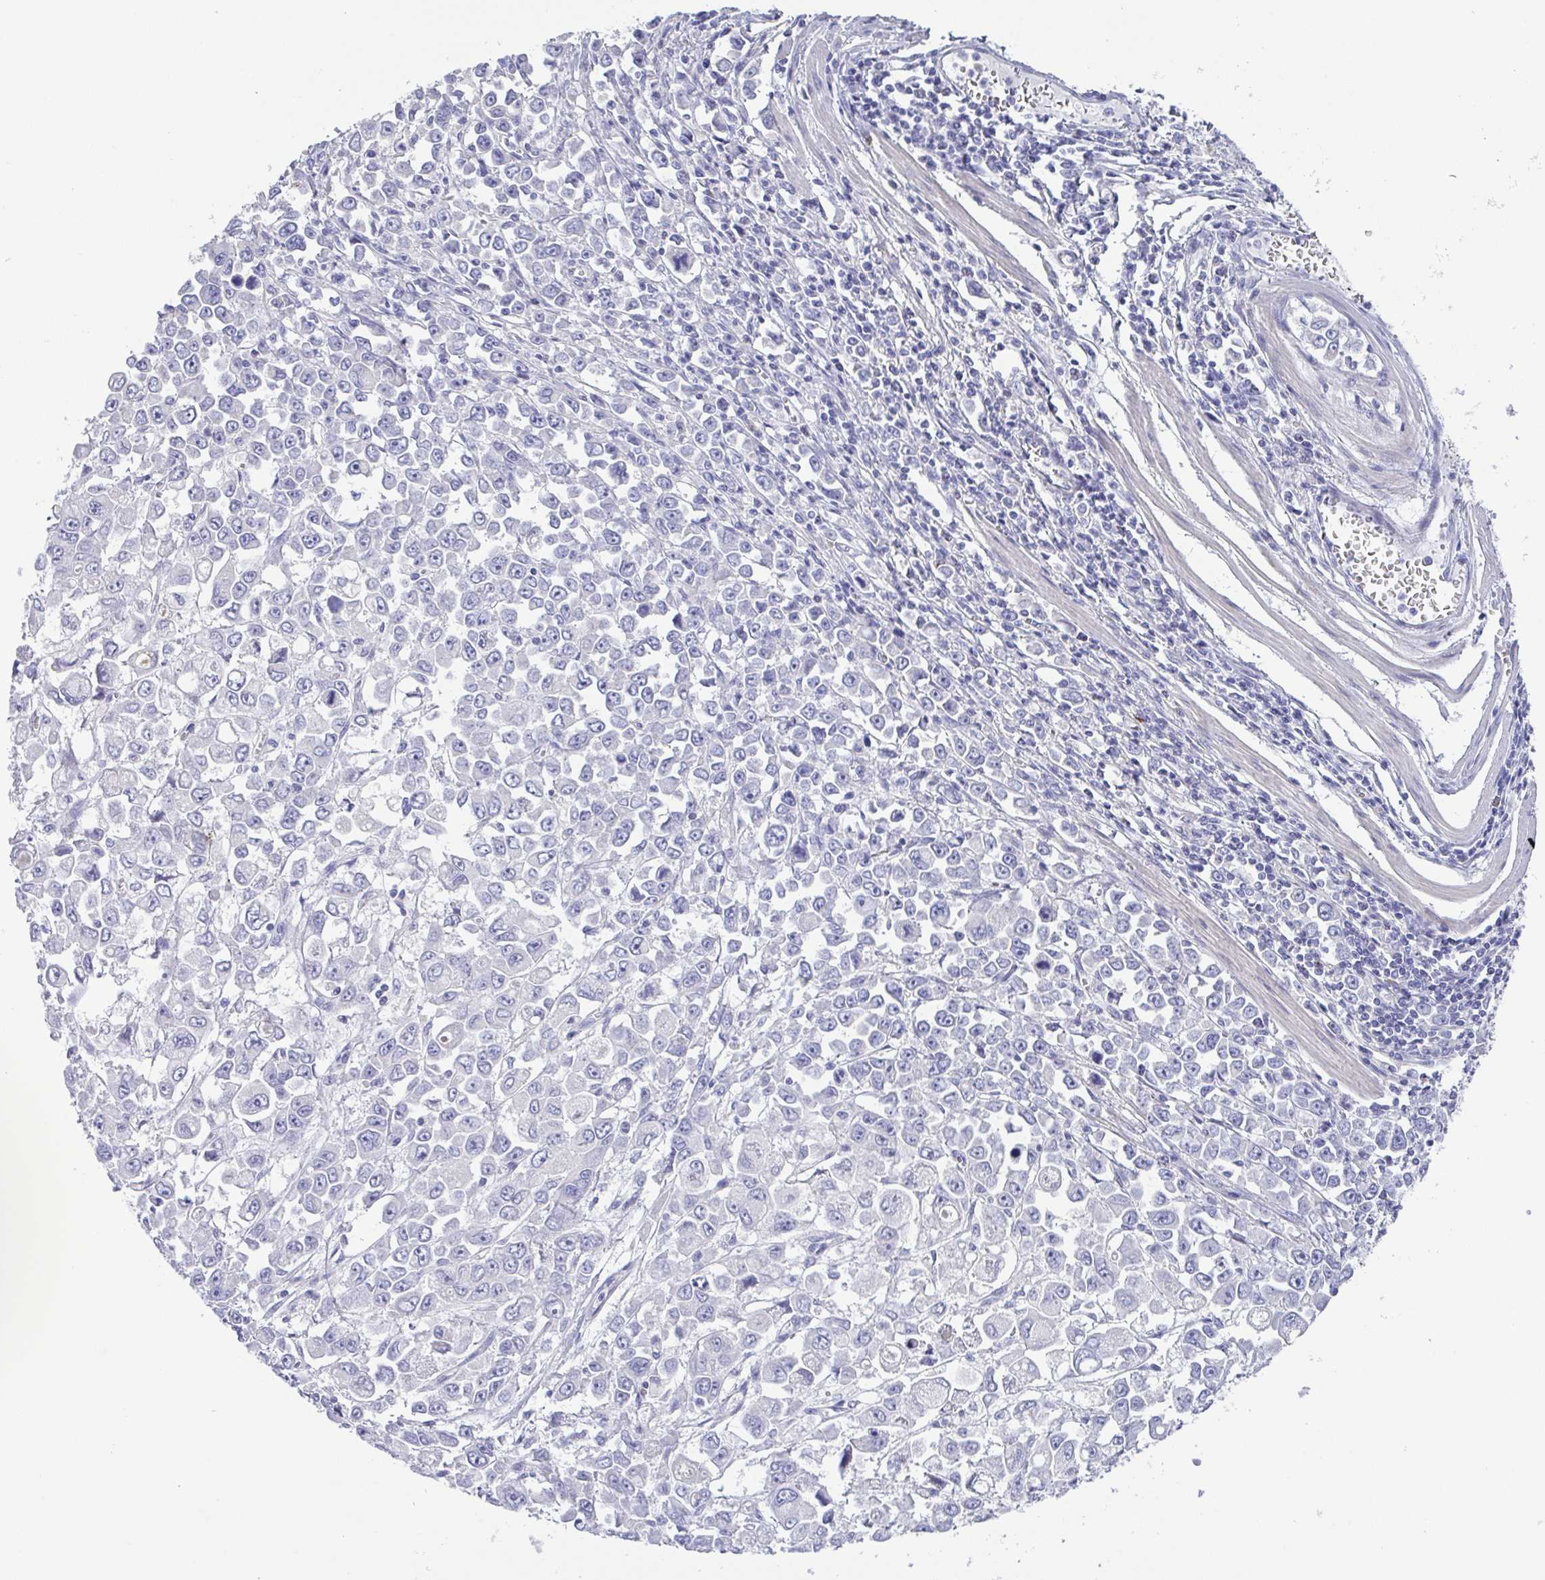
{"staining": {"intensity": "negative", "quantity": "none", "location": "none"}, "tissue": "stomach cancer", "cell_type": "Tumor cells", "image_type": "cancer", "snomed": [{"axis": "morphology", "description": "Adenocarcinoma, NOS"}, {"axis": "topography", "description": "Stomach, upper"}], "caption": "High power microscopy image of an IHC micrograph of stomach cancer (adenocarcinoma), revealing no significant positivity in tumor cells.", "gene": "PKDREJ", "patient": {"sex": "male", "age": 70}}